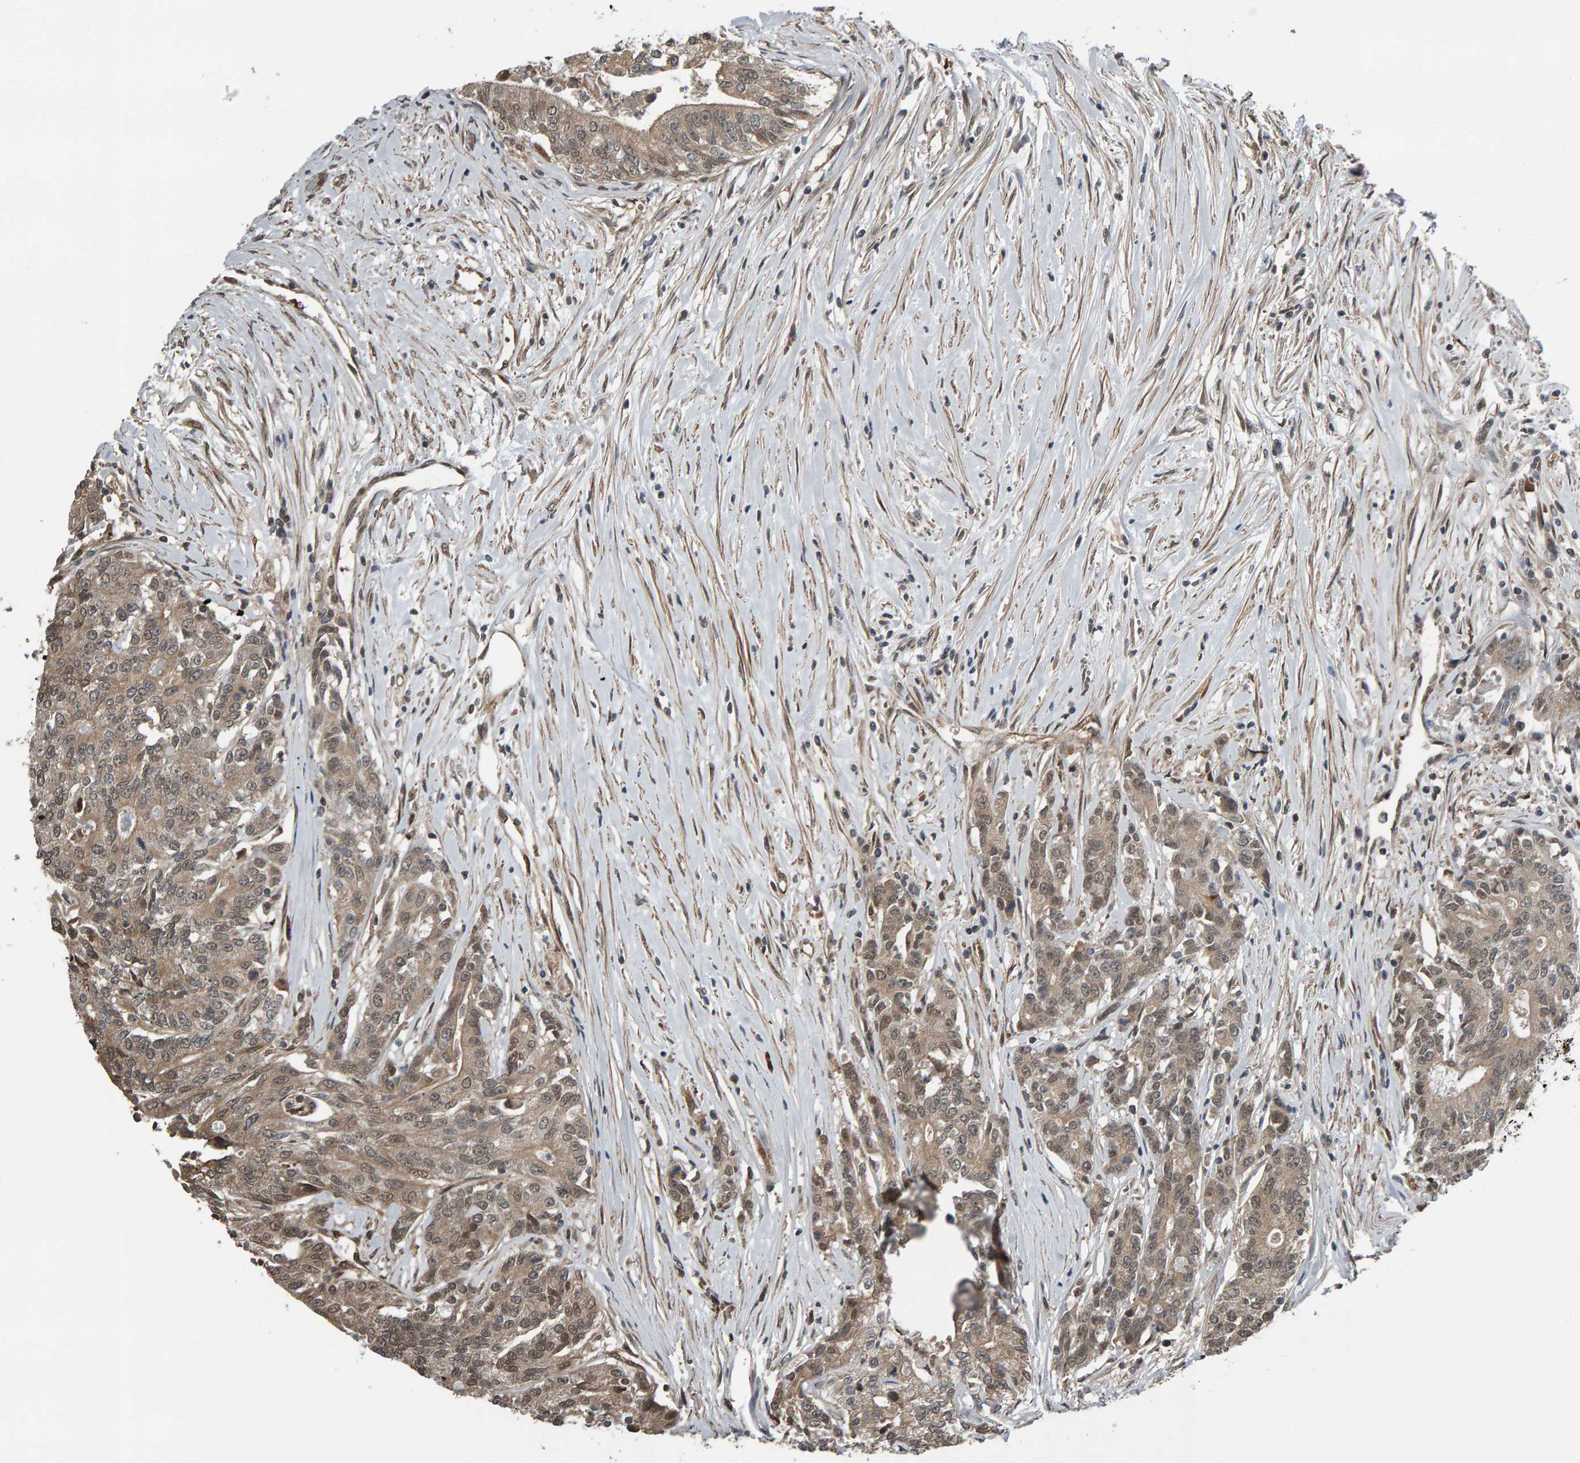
{"staining": {"intensity": "weak", "quantity": ">75%", "location": "cytoplasmic/membranous,nuclear"}, "tissue": "colorectal cancer", "cell_type": "Tumor cells", "image_type": "cancer", "snomed": [{"axis": "morphology", "description": "Adenocarcinoma, NOS"}, {"axis": "topography", "description": "Colon"}], "caption": "Weak cytoplasmic/membranous and nuclear expression is present in about >75% of tumor cells in adenocarcinoma (colorectal).", "gene": "COASY", "patient": {"sex": "female", "age": 77}}